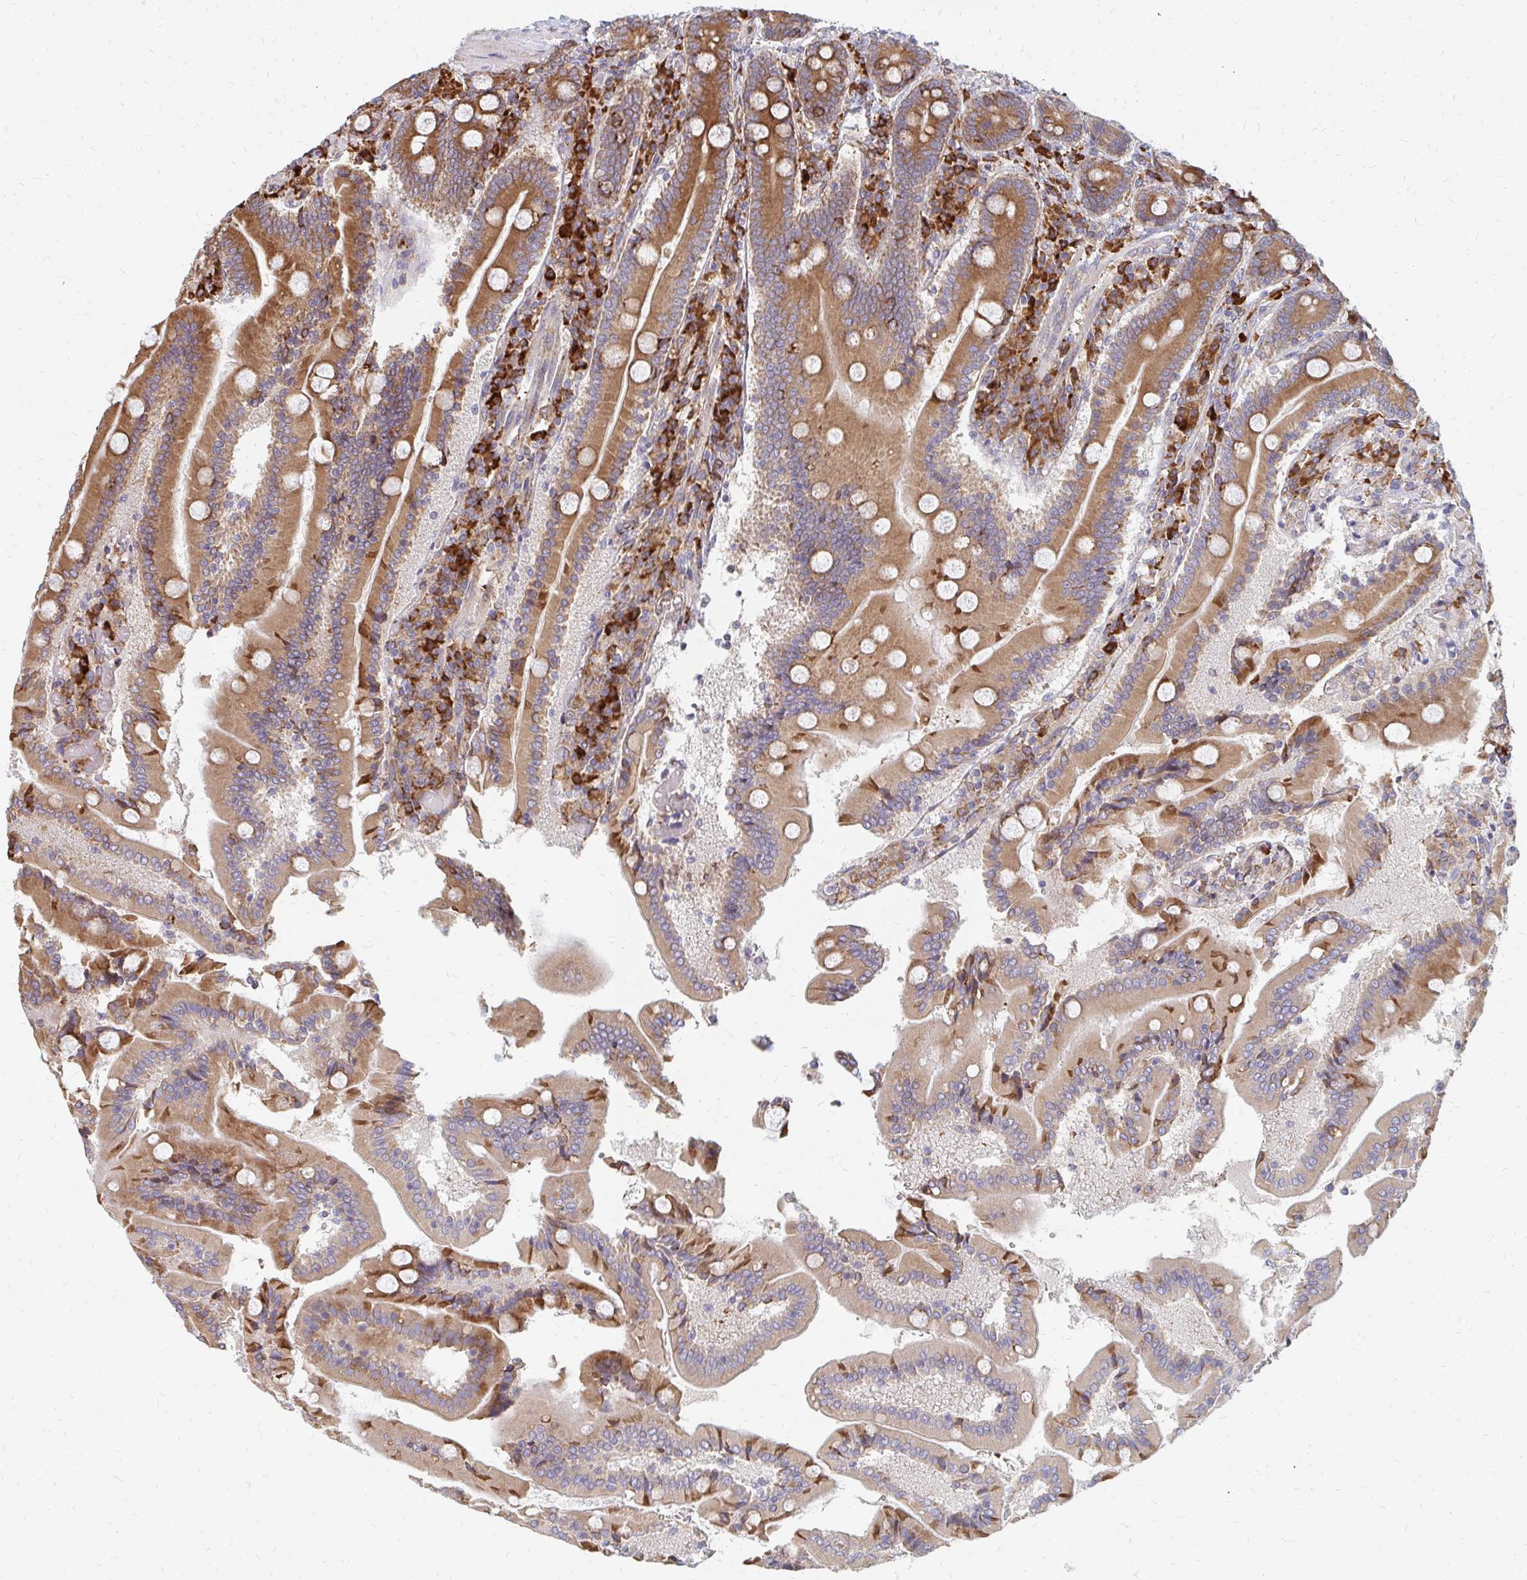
{"staining": {"intensity": "strong", "quantity": "25%-75%", "location": "cytoplasmic/membranous"}, "tissue": "duodenum", "cell_type": "Glandular cells", "image_type": "normal", "snomed": [{"axis": "morphology", "description": "Normal tissue, NOS"}, {"axis": "topography", "description": "Duodenum"}], "caption": "High-magnification brightfield microscopy of benign duodenum stained with DAB (brown) and counterstained with hematoxylin (blue). glandular cells exhibit strong cytoplasmic/membranous positivity is appreciated in approximately25%-75% of cells.", "gene": "PPP1R13L", "patient": {"sex": "female", "age": 62}}